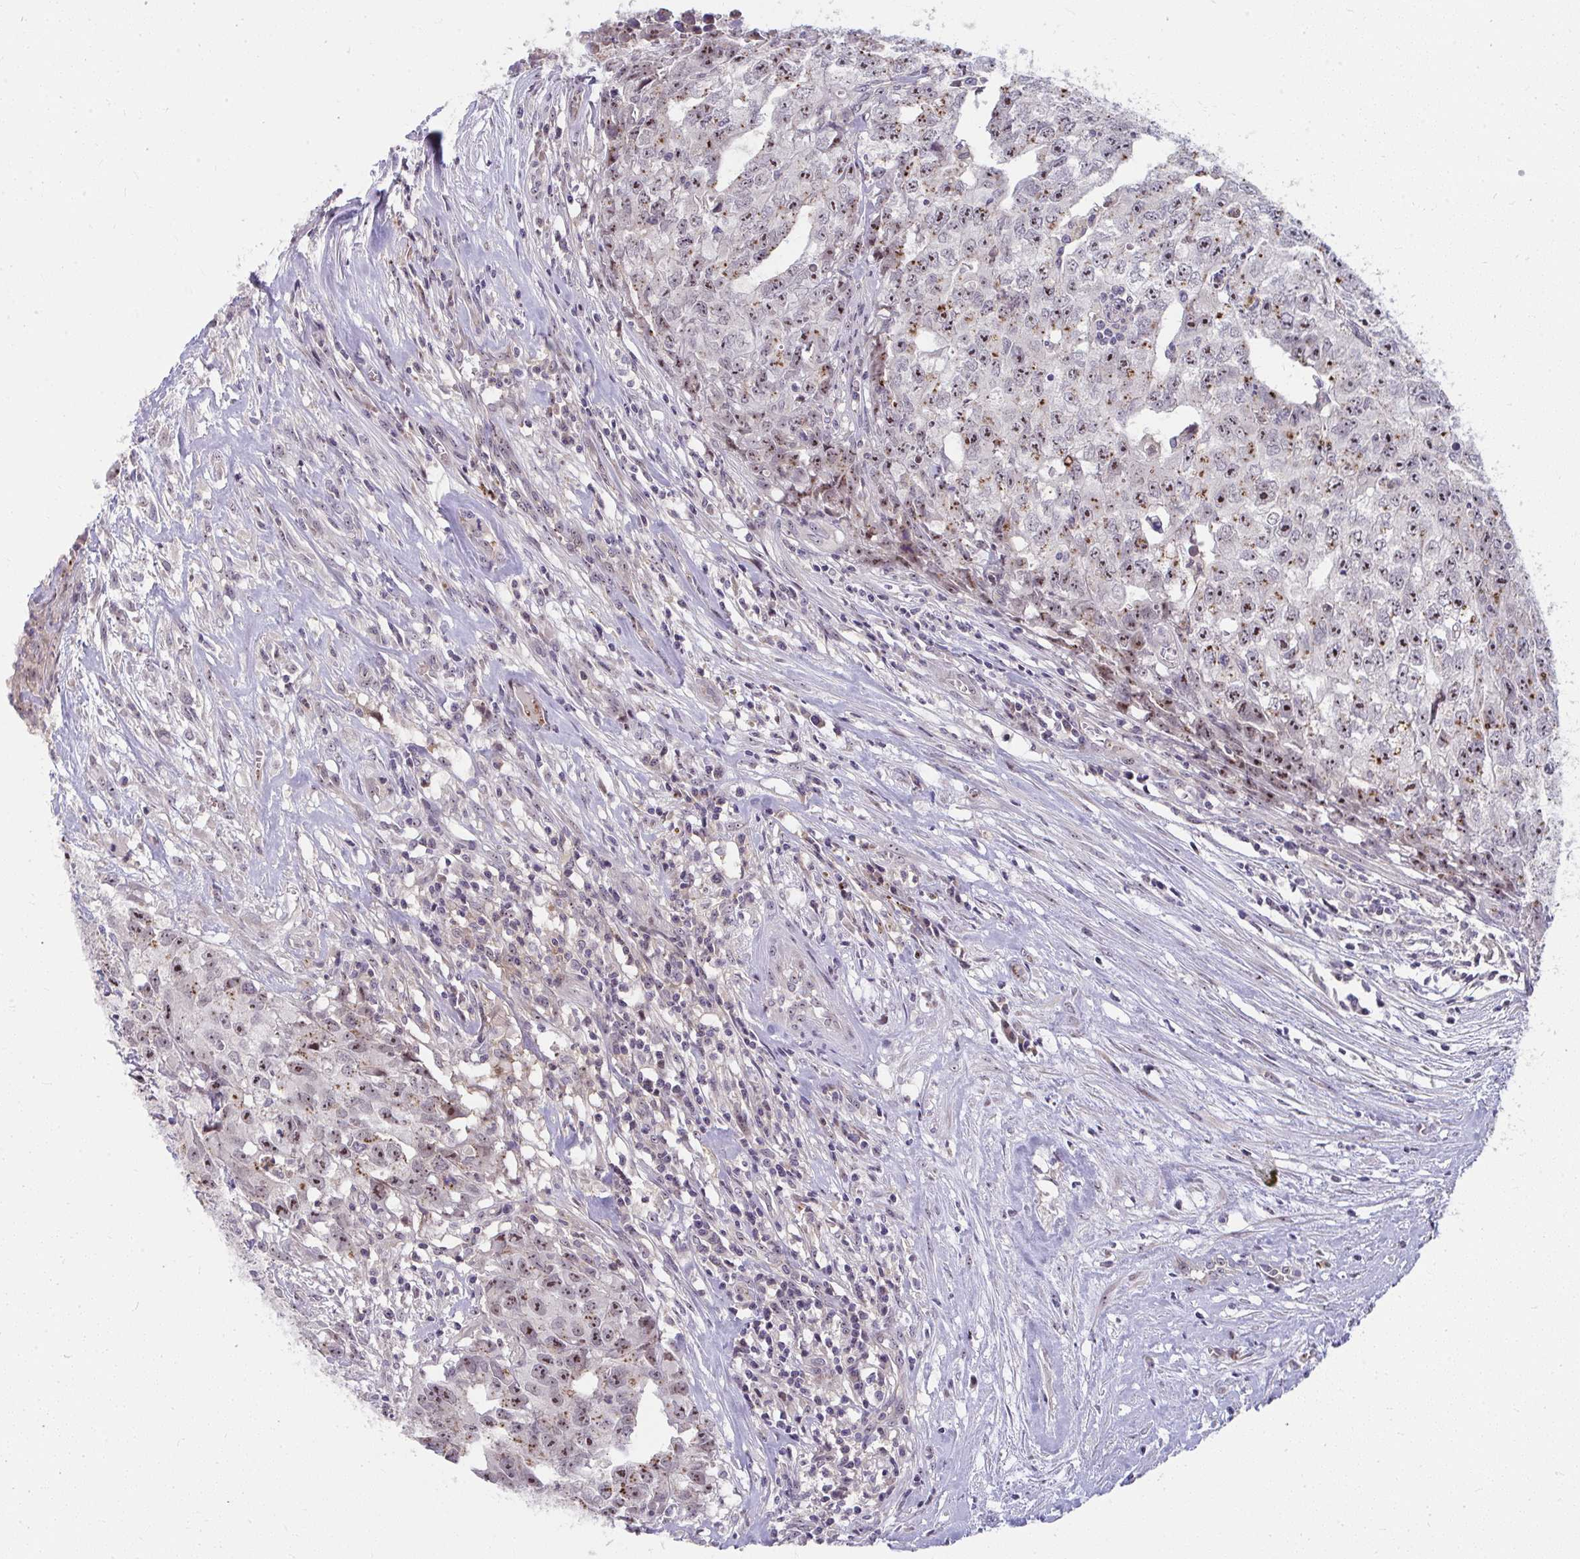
{"staining": {"intensity": "moderate", "quantity": ">75%", "location": "nuclear"}, "tissue": "testis cancer", "cell_type": "Tumor cells", "image_type": "cancer", "snomed": [{"axis": "morphology", "description": "Carcinoma, Embryonal, NOS"}, {"axis": "morphology", "description": "Teratoma, malignant, NOS"}, {"axis": "topography", "description": "Testis"}], "caption": "Embryonal carcinoma (testis) tissue shows moderate nuclear expression in approximately >75% of tumor cells, visualized by immunohistochemistry. (DAB IHC, brown staining for protein, blue staining for nuclei).", "gene": "MUS81", "patient": {"sex": "male", "age": 24}}